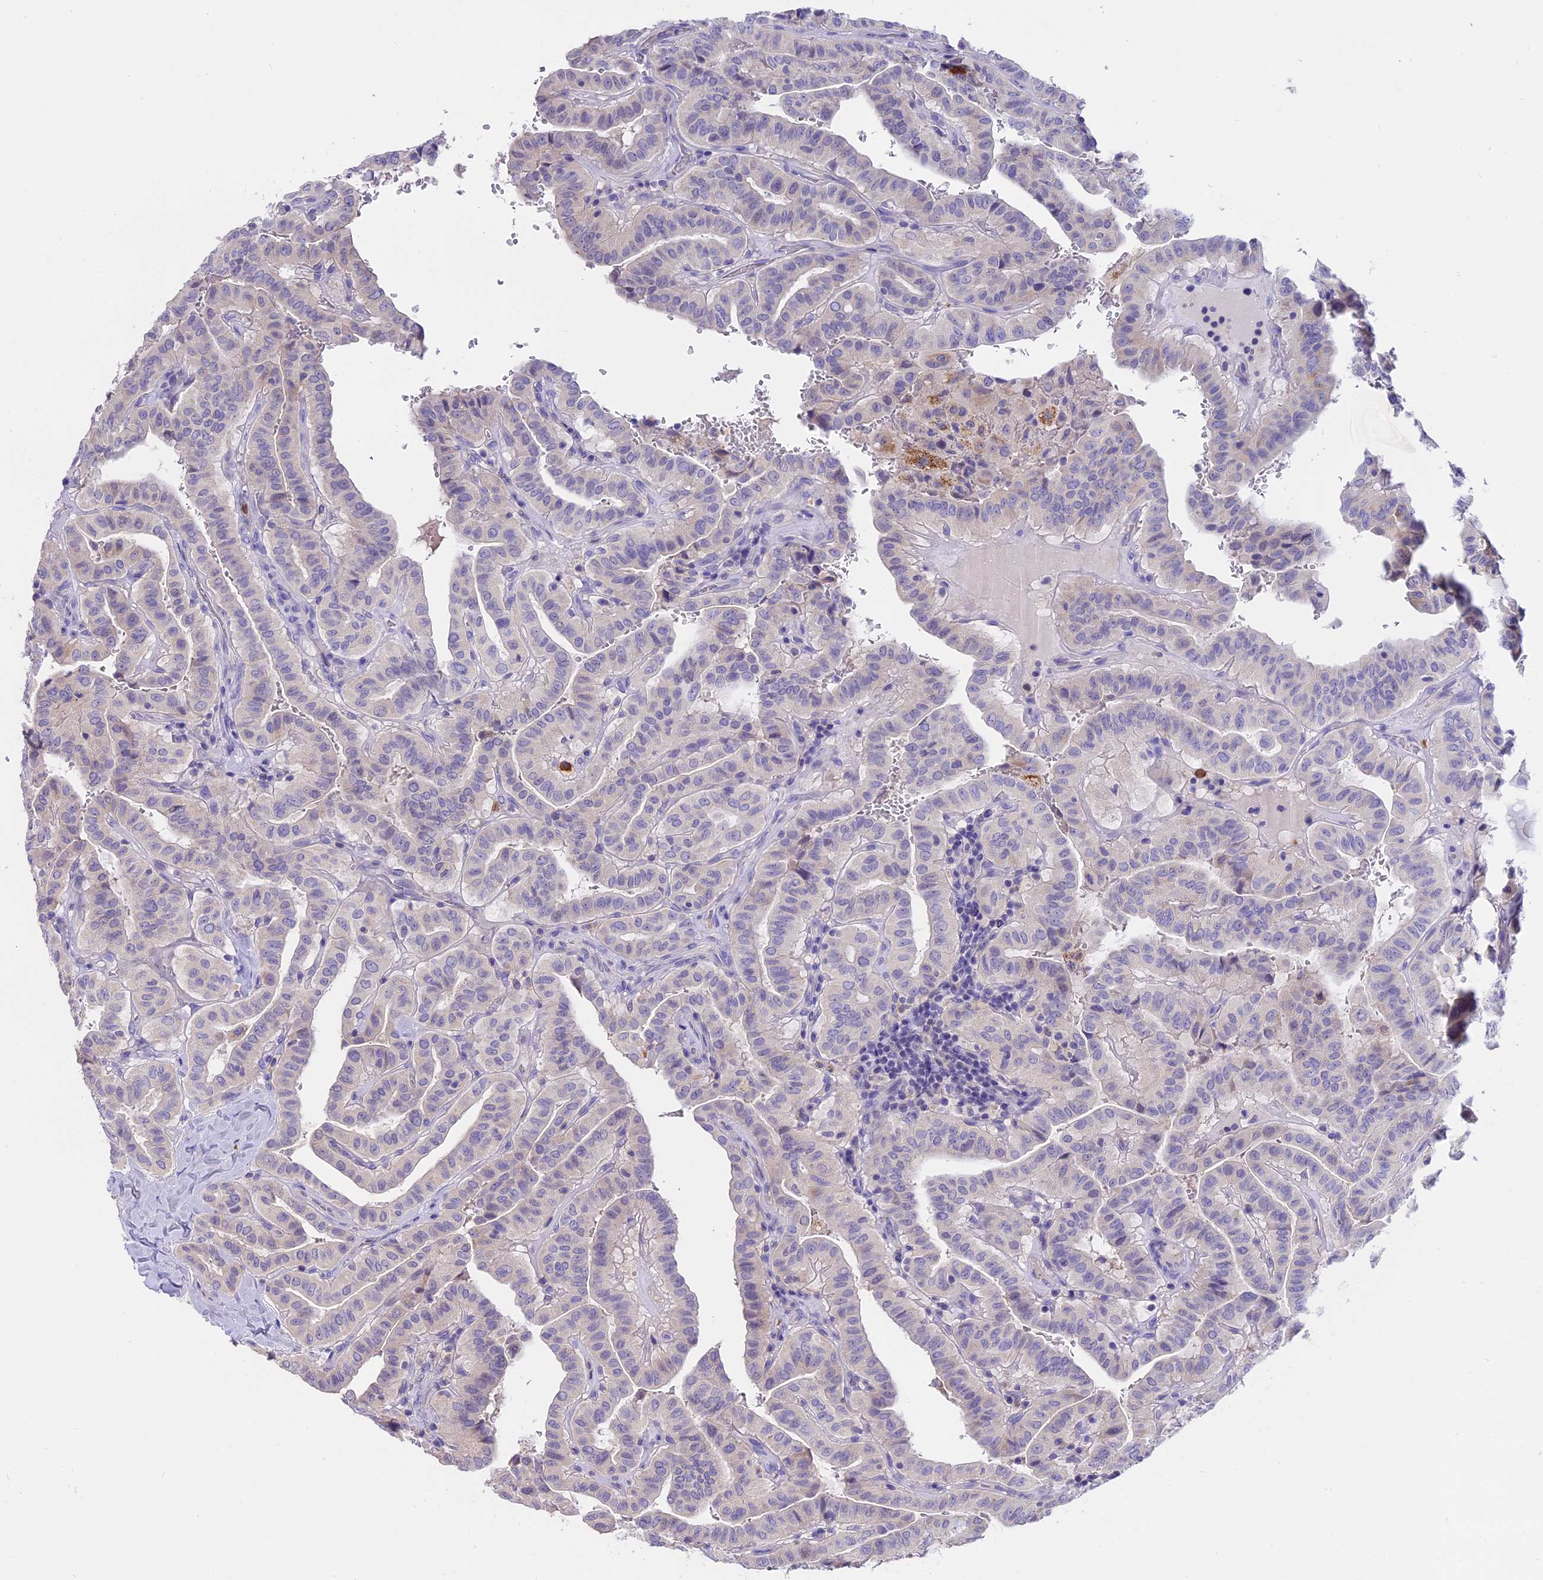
{"staining": {"intensity": "negative", "quantity": "none", "location": "none"}, "tissue": "thyroid cancer", "cell_type": "Tumor cells", "image_type": "cancer", "snomed": [{"axis": "morphology", "description": "Papillary adenocarcinoma, NOS"}, {"axis": "topography", "description": "Thyroid gland"}], "caption": "An IHC histopathology image of papillary adenocarcinoma (thyroid) is shown. There is no staining in tumor cells of papillary adenocarcinoma (thyroid).", "gene": "LYPD6", "patient": {"sex": "male", "age": 77}}